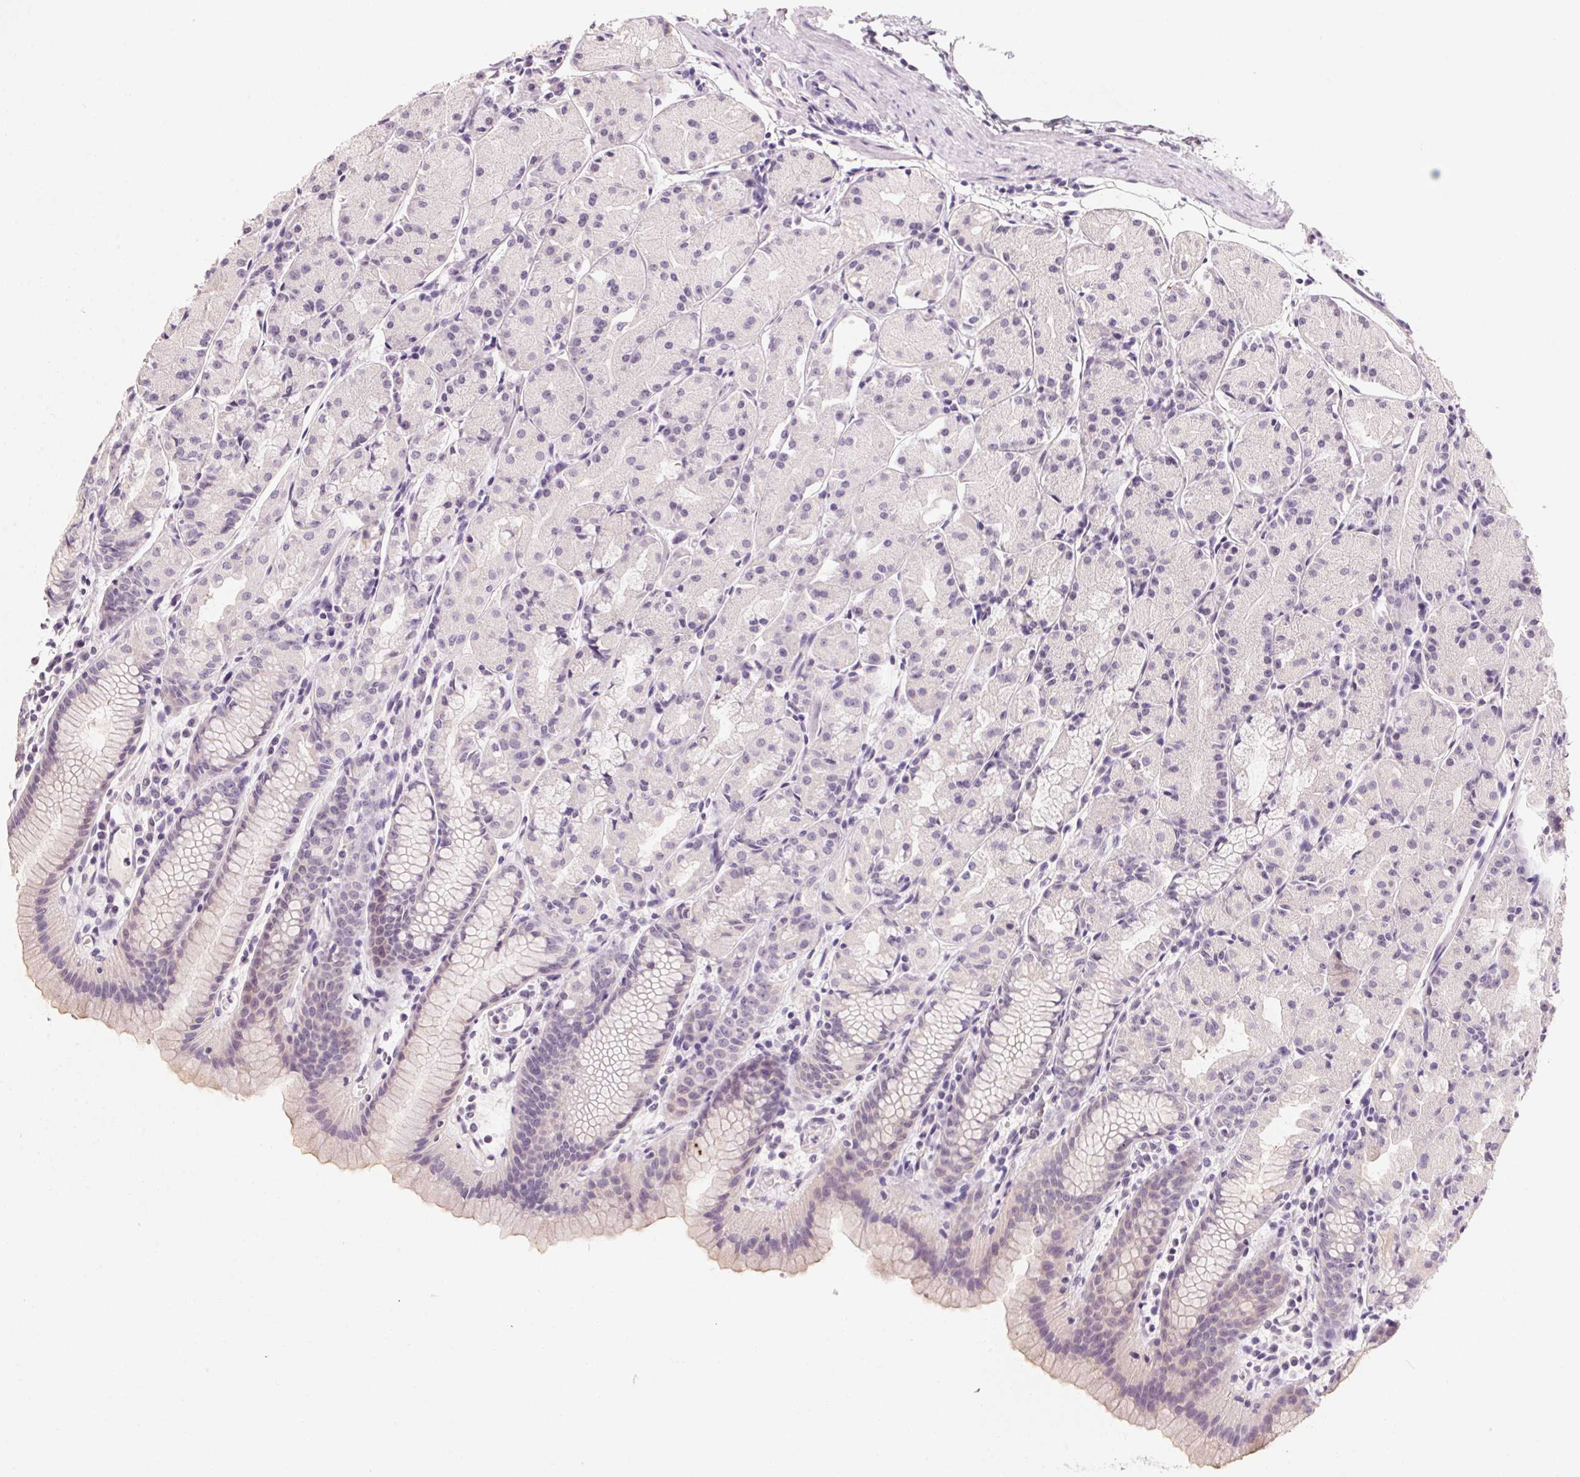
{"staining": {"intensity": "weak", "quantity": "<25%", "location": "cytoplasmic/membranous,nuclear"}, "tissue": "stomach", "cell_type": "Glandular cells", "image_type": "normal", "snomed": [{"axis": "morphology", "description": "Normal tissue, NOS"}, {"axis": "topography", "description": "Stomach, upper"}], "caption": "Immunohistochemical staining of benign stomach reveals no significant positivity in glandular cells. (Immunohistochemistry (ihc), brightfield microscopy, high magnification).", "gene": "CAPZA3", "patient": {"sex": "male", "age": 47}}